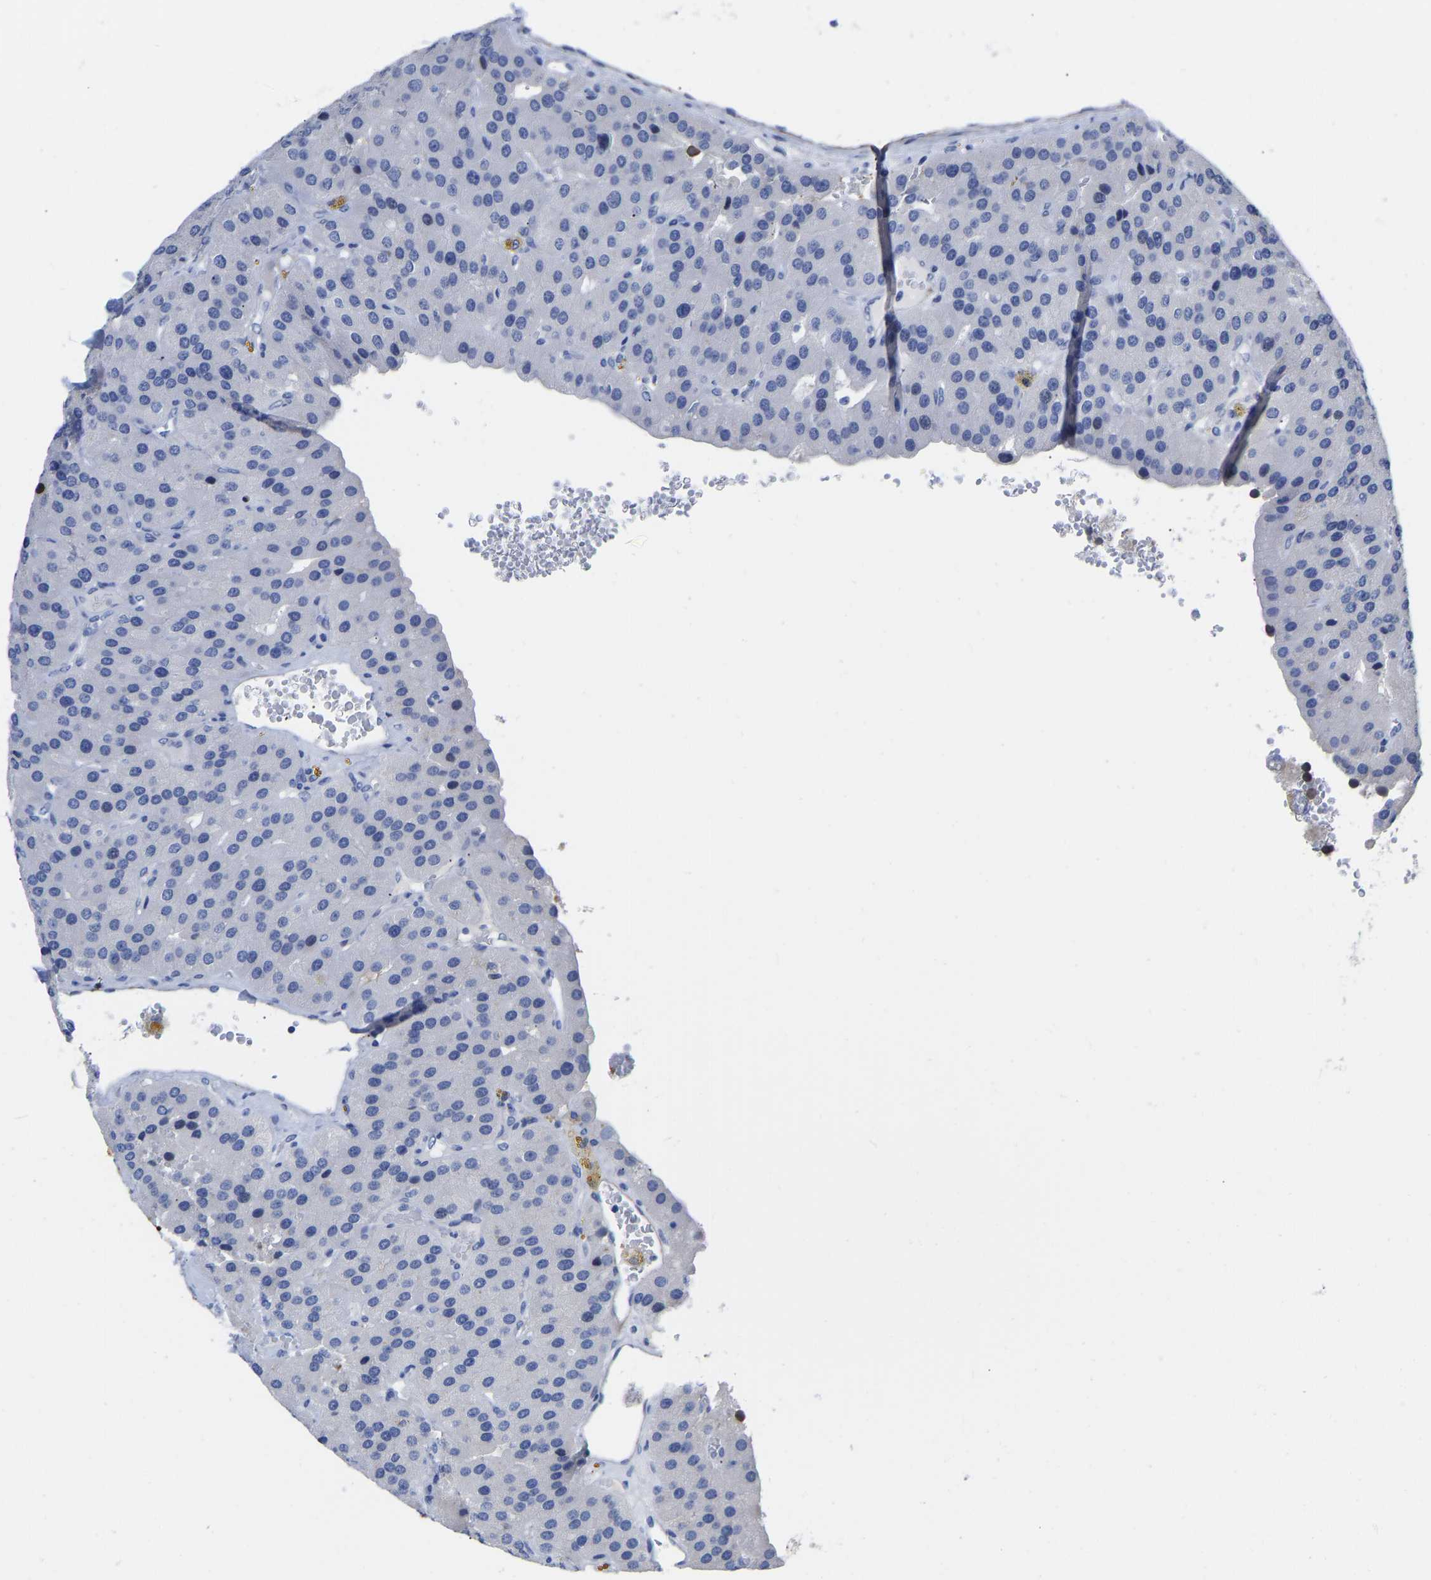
{"staining": {"intensity": "negative", "quantity": "none", "location": "none"}, "tissue": "parathyroid gland", "cell_type": "Glandular cells", "image_type": "normal", "snomed": [{"axis": "morphology", "description": "Normal tissue, NOS"}, {"axis": "morphology", "description": "Adenoma, NOS"}, {"axis": "topography", "description": "Parathyroid gland"}], "caption": "DAB (3,3'-diaminobenzidine) immunohistochemical staining of unremarkable parathyroid gland displays no significant staining in glandular cells.", "gene": "GPA33", "patient": {"sex": "female", "age": 86}}